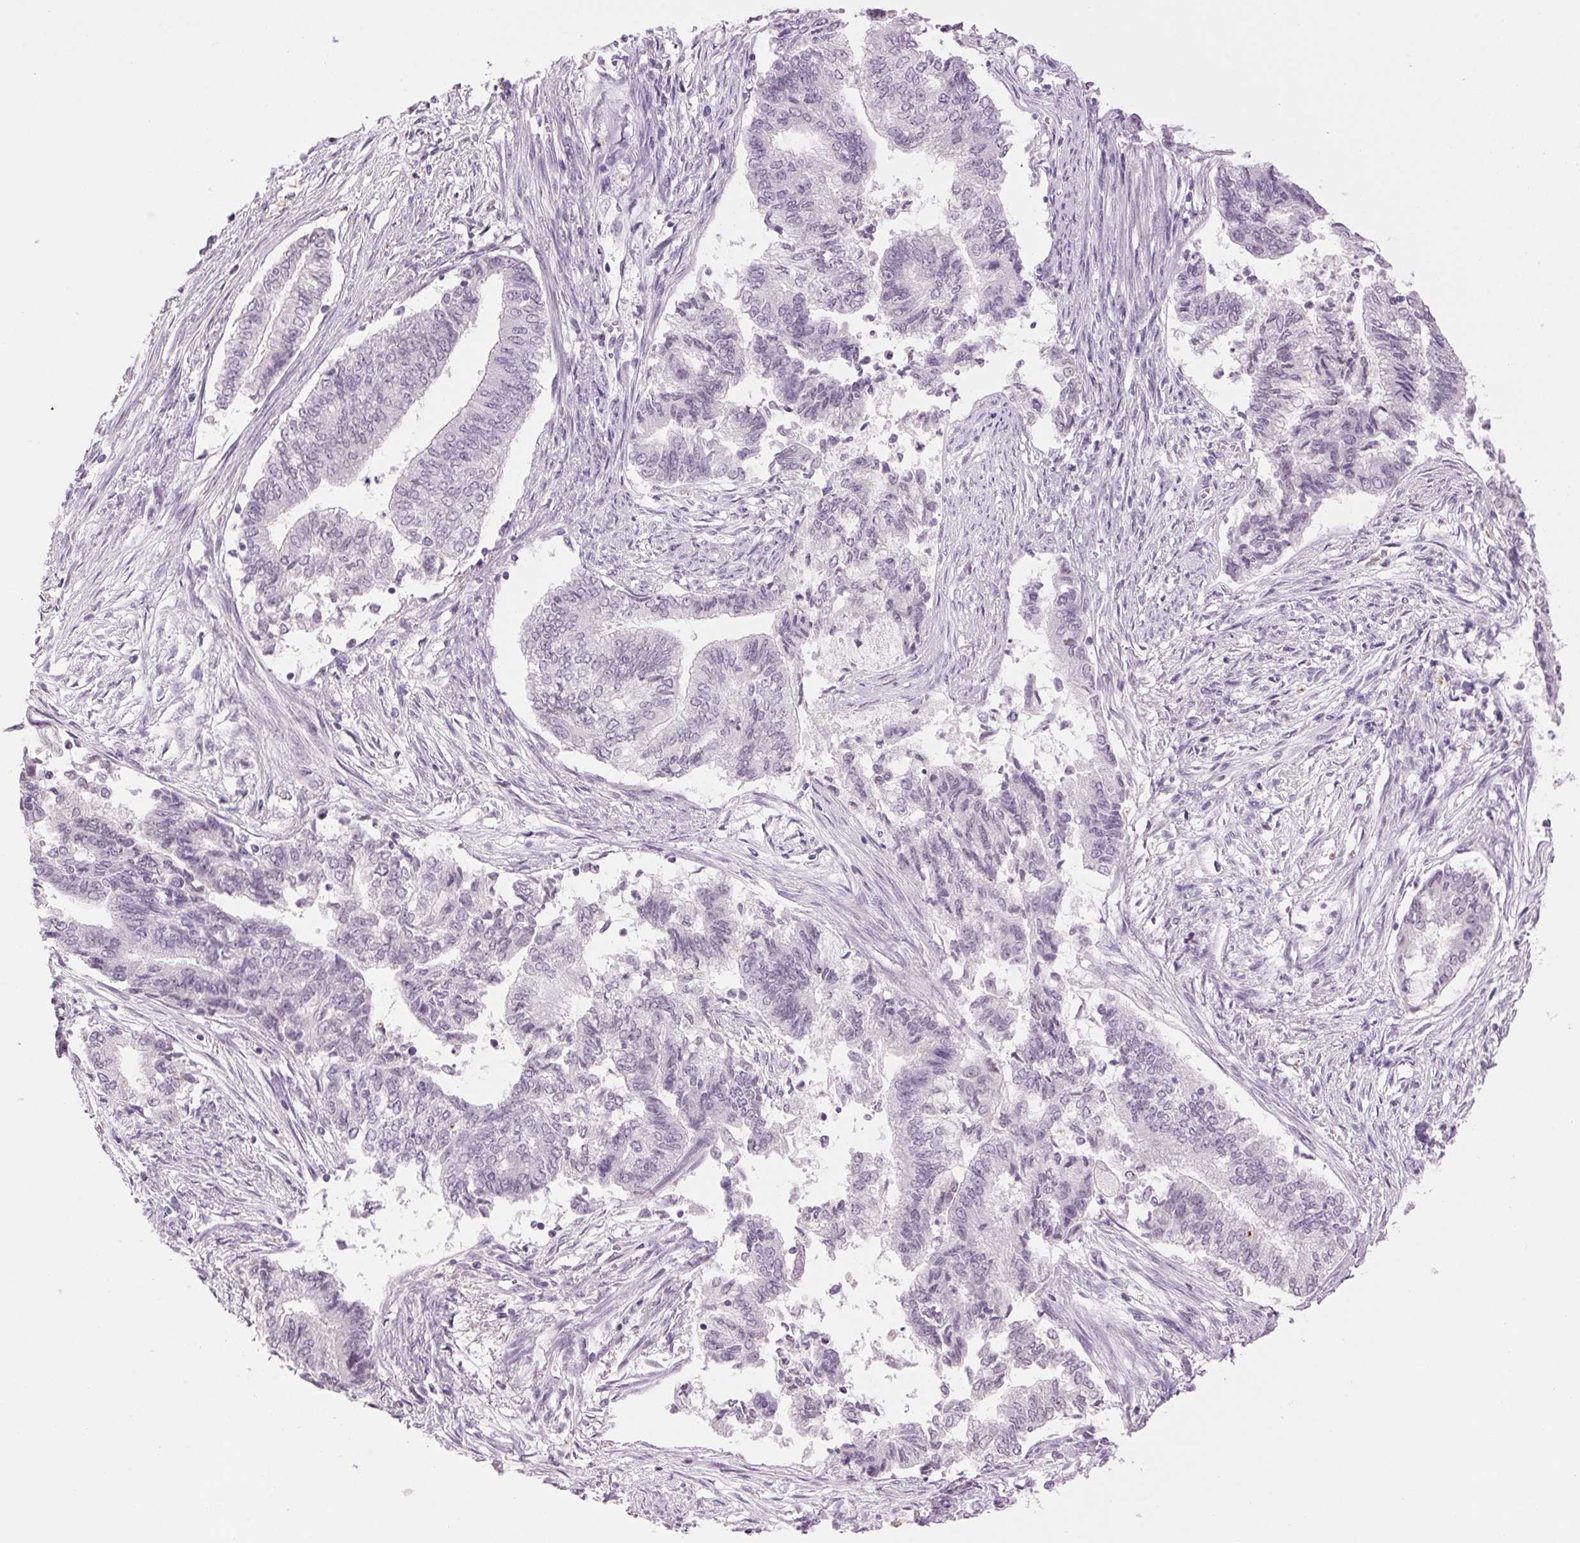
{"staining": {"intensity": "negative", "quantity": "none", "location": "none"}, "tissue": "endometrial cancer", "cell_type": "Tumor cells", "image_type": "cancer", "snomed": [{"axis": "morphology", "description": "Adenocarcinoma, NOS"}, {"axis": "topography", "description": "Endometrium"}], "caption": "A micrograph of adenocarcinoma (endometrial) stained for a protein reveals no brown staining in tumor cells. Nuclei are stained in blue.", "gene": "MPO", "patient": {"sex": "female", "age": 65}}